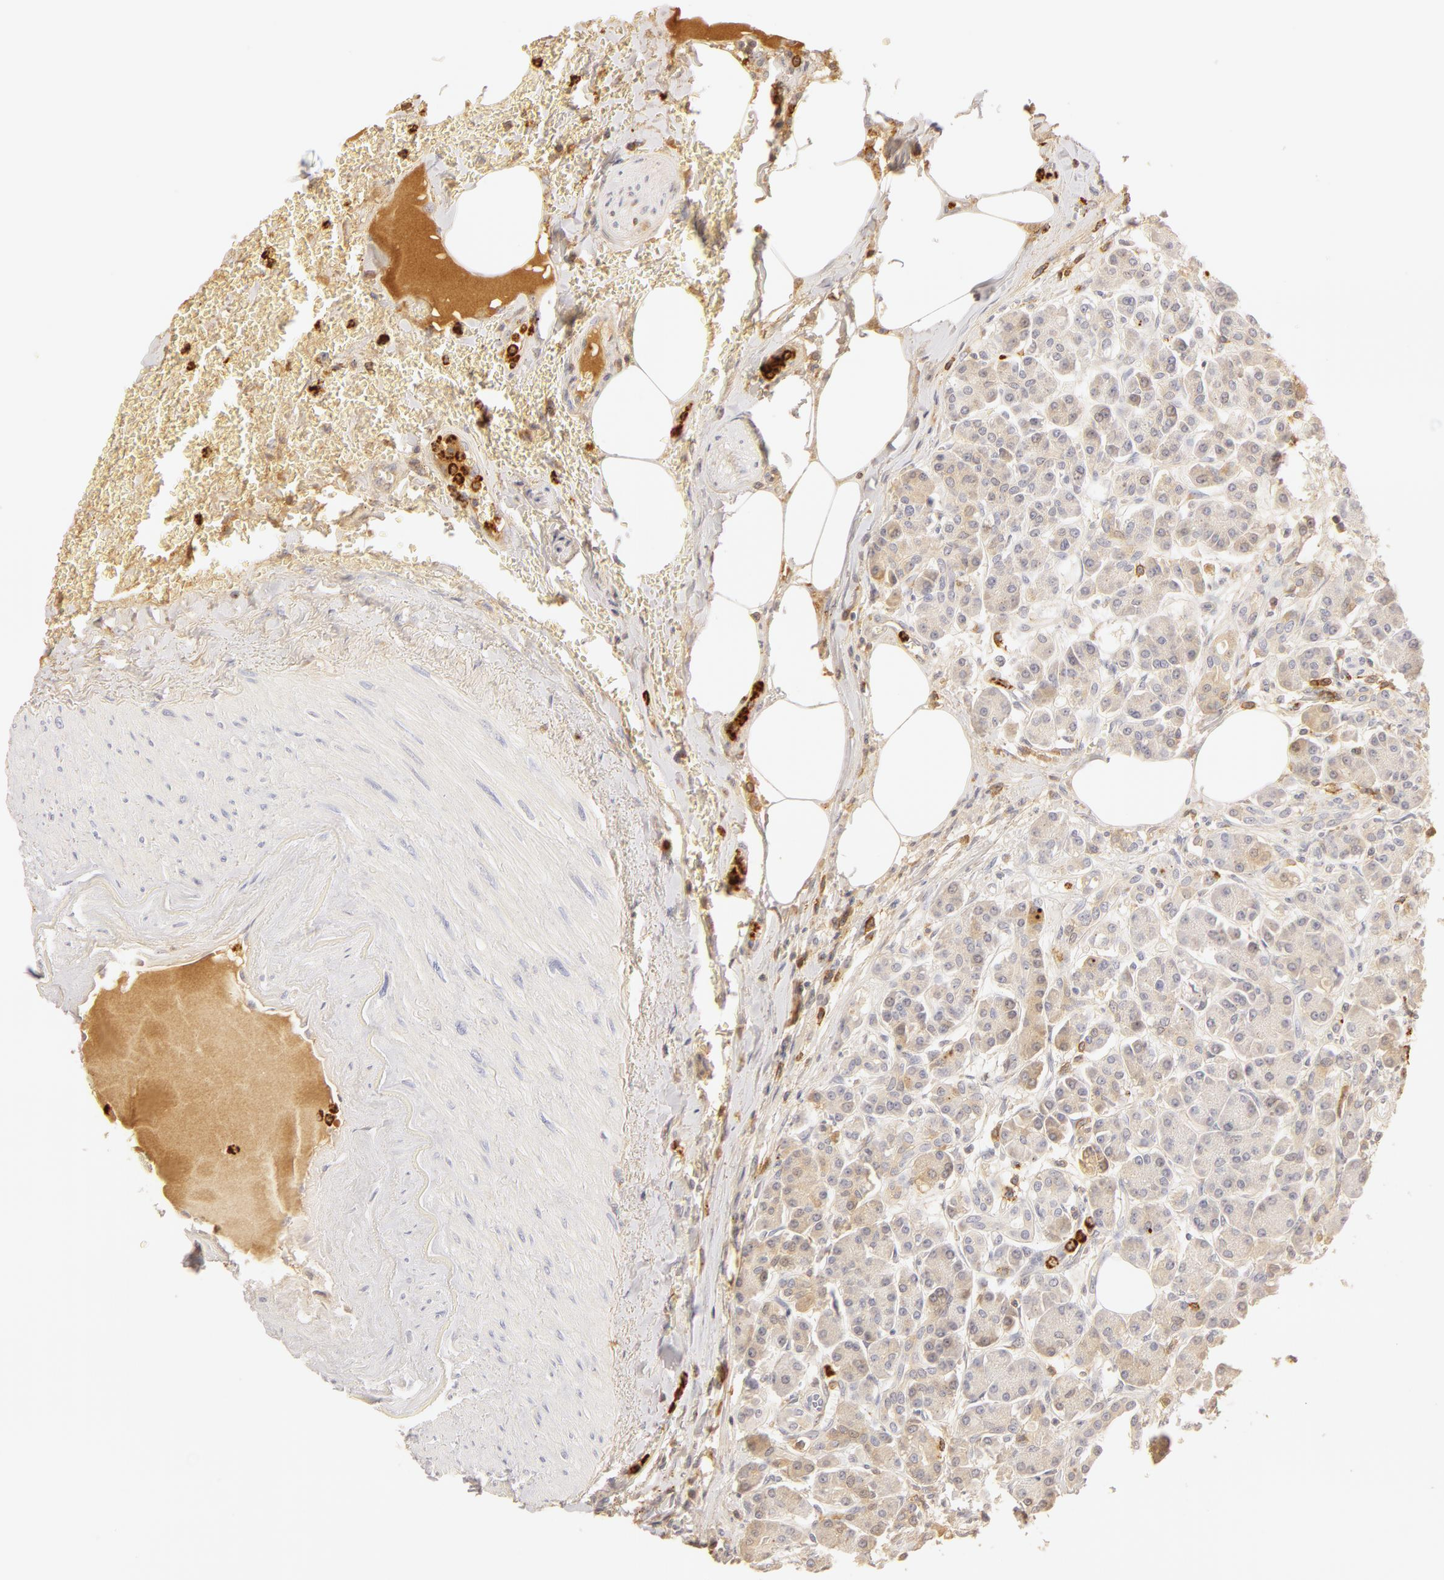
{"staining": {"intensity": "weak", "quantity": "25%-75%", "location": "cytoplasmic/membranous"}, "tissue": "pancreas", "cell_type": "Exocrine glandular cells", "image_type": "normal", "snomed": [{"axis": "morphology", "description": "Normal tissue, NOS"}, {"axis": "topography", "description": "Pancreas"}], "caption": "Pancreas stained with DAB IHC shows low levels of weak cytoplasmic/membranous positivity in approximately 25%-75% of exocrine glandular cells.", "gene": "C1R", "patient": {"sex": "female", "age": 73}}